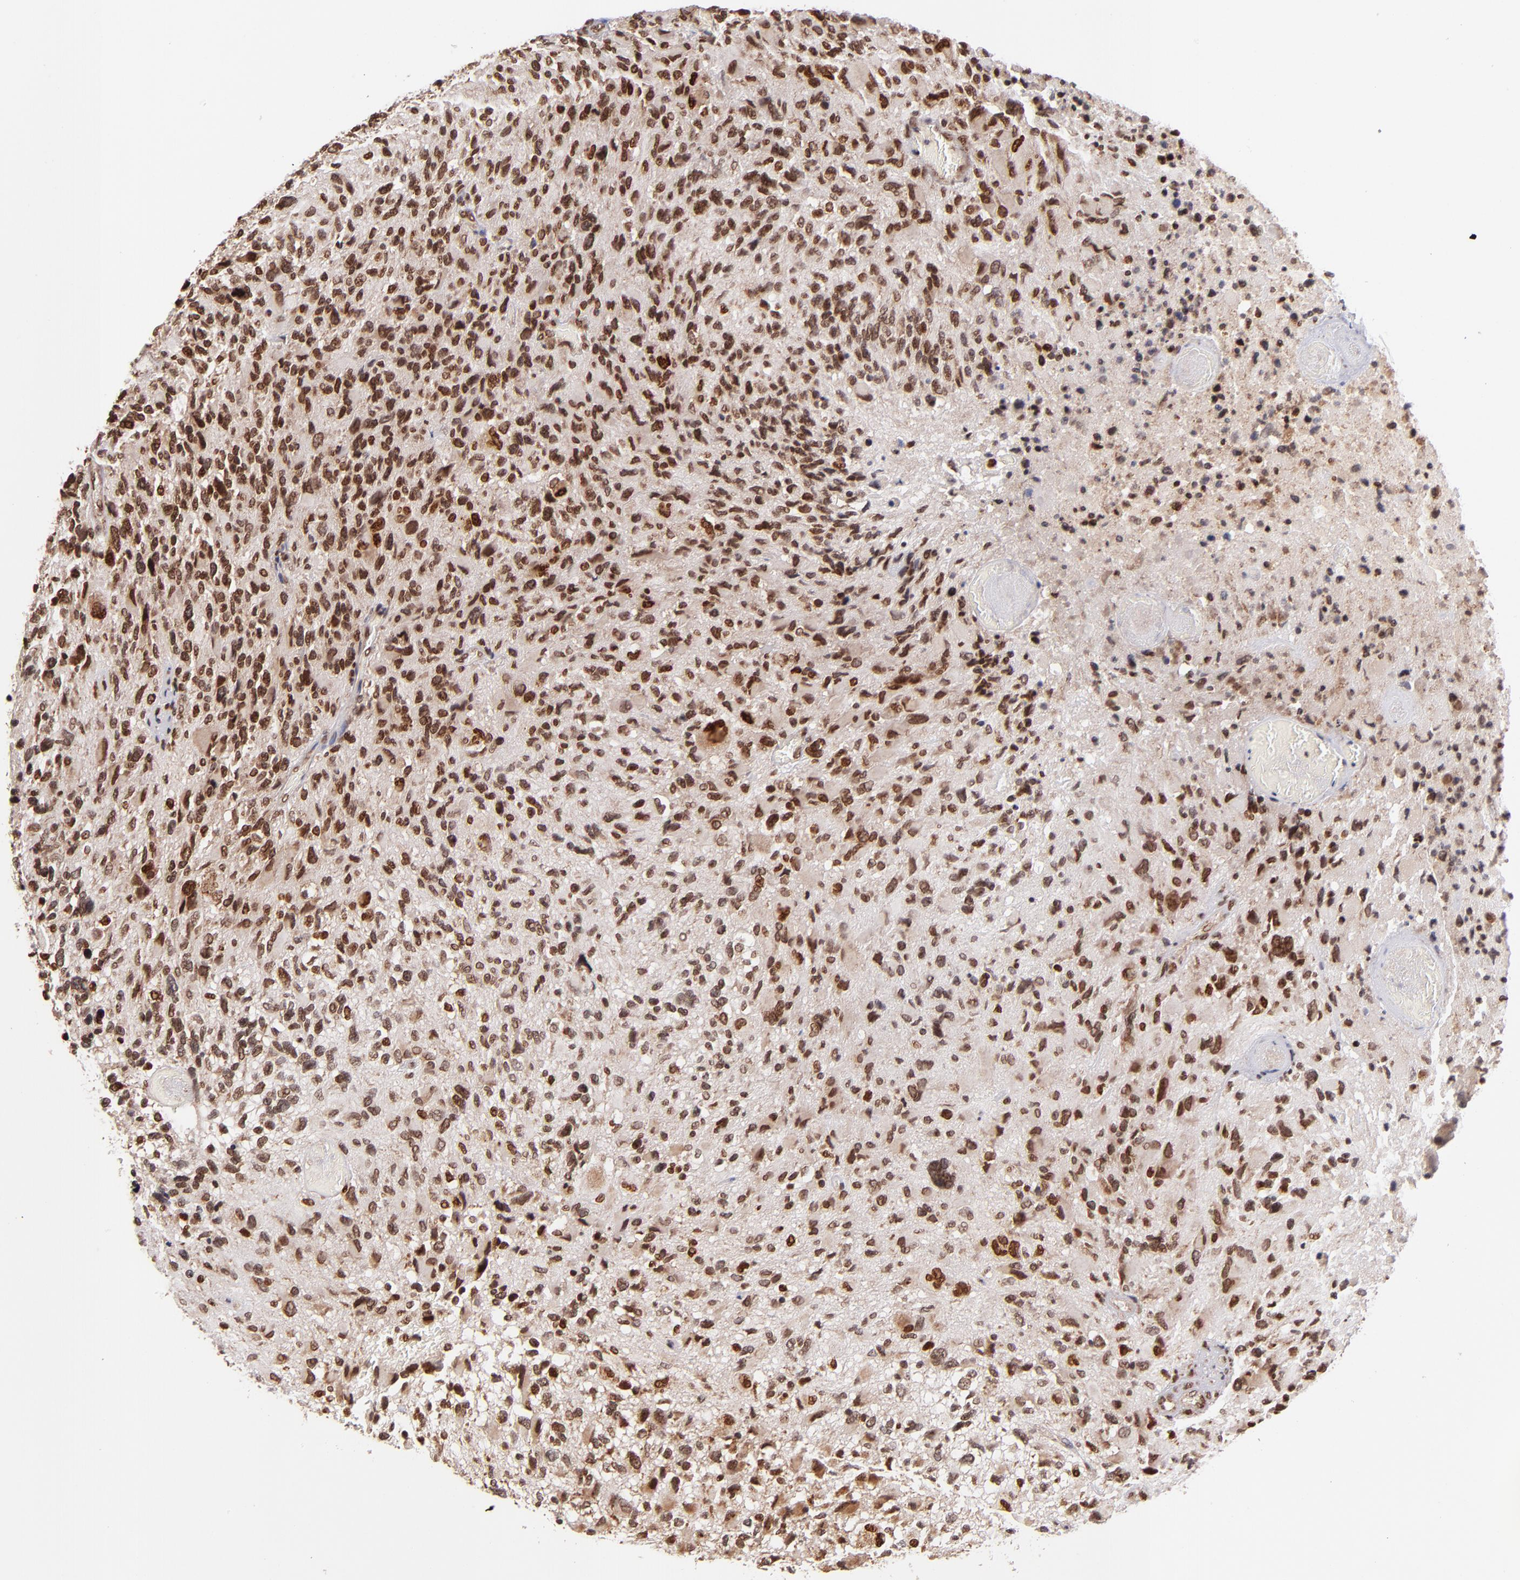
{"staining": {"intensity": "moderate", "quantity": ">75%", "location": "cytoplasmic/membranous,nuclear"}, "tissue": "glioma", "cell_type": "Tumor cells", "image_type": "cancer", "snomed": [{"axis": "morphology", "description": "Glioma, malignant, High grade"}, {"axis": "topography", "description": "Brain"}], "caption": "Brown immunohistochemical staining in malignant glioma (high-grade) shows moderate cytoplasmic/membranous and nuclear positivity in approximately >75% of tumor cells.", "gene": "TOP1MT", "patient": {"sex": "male", "age": 69}}